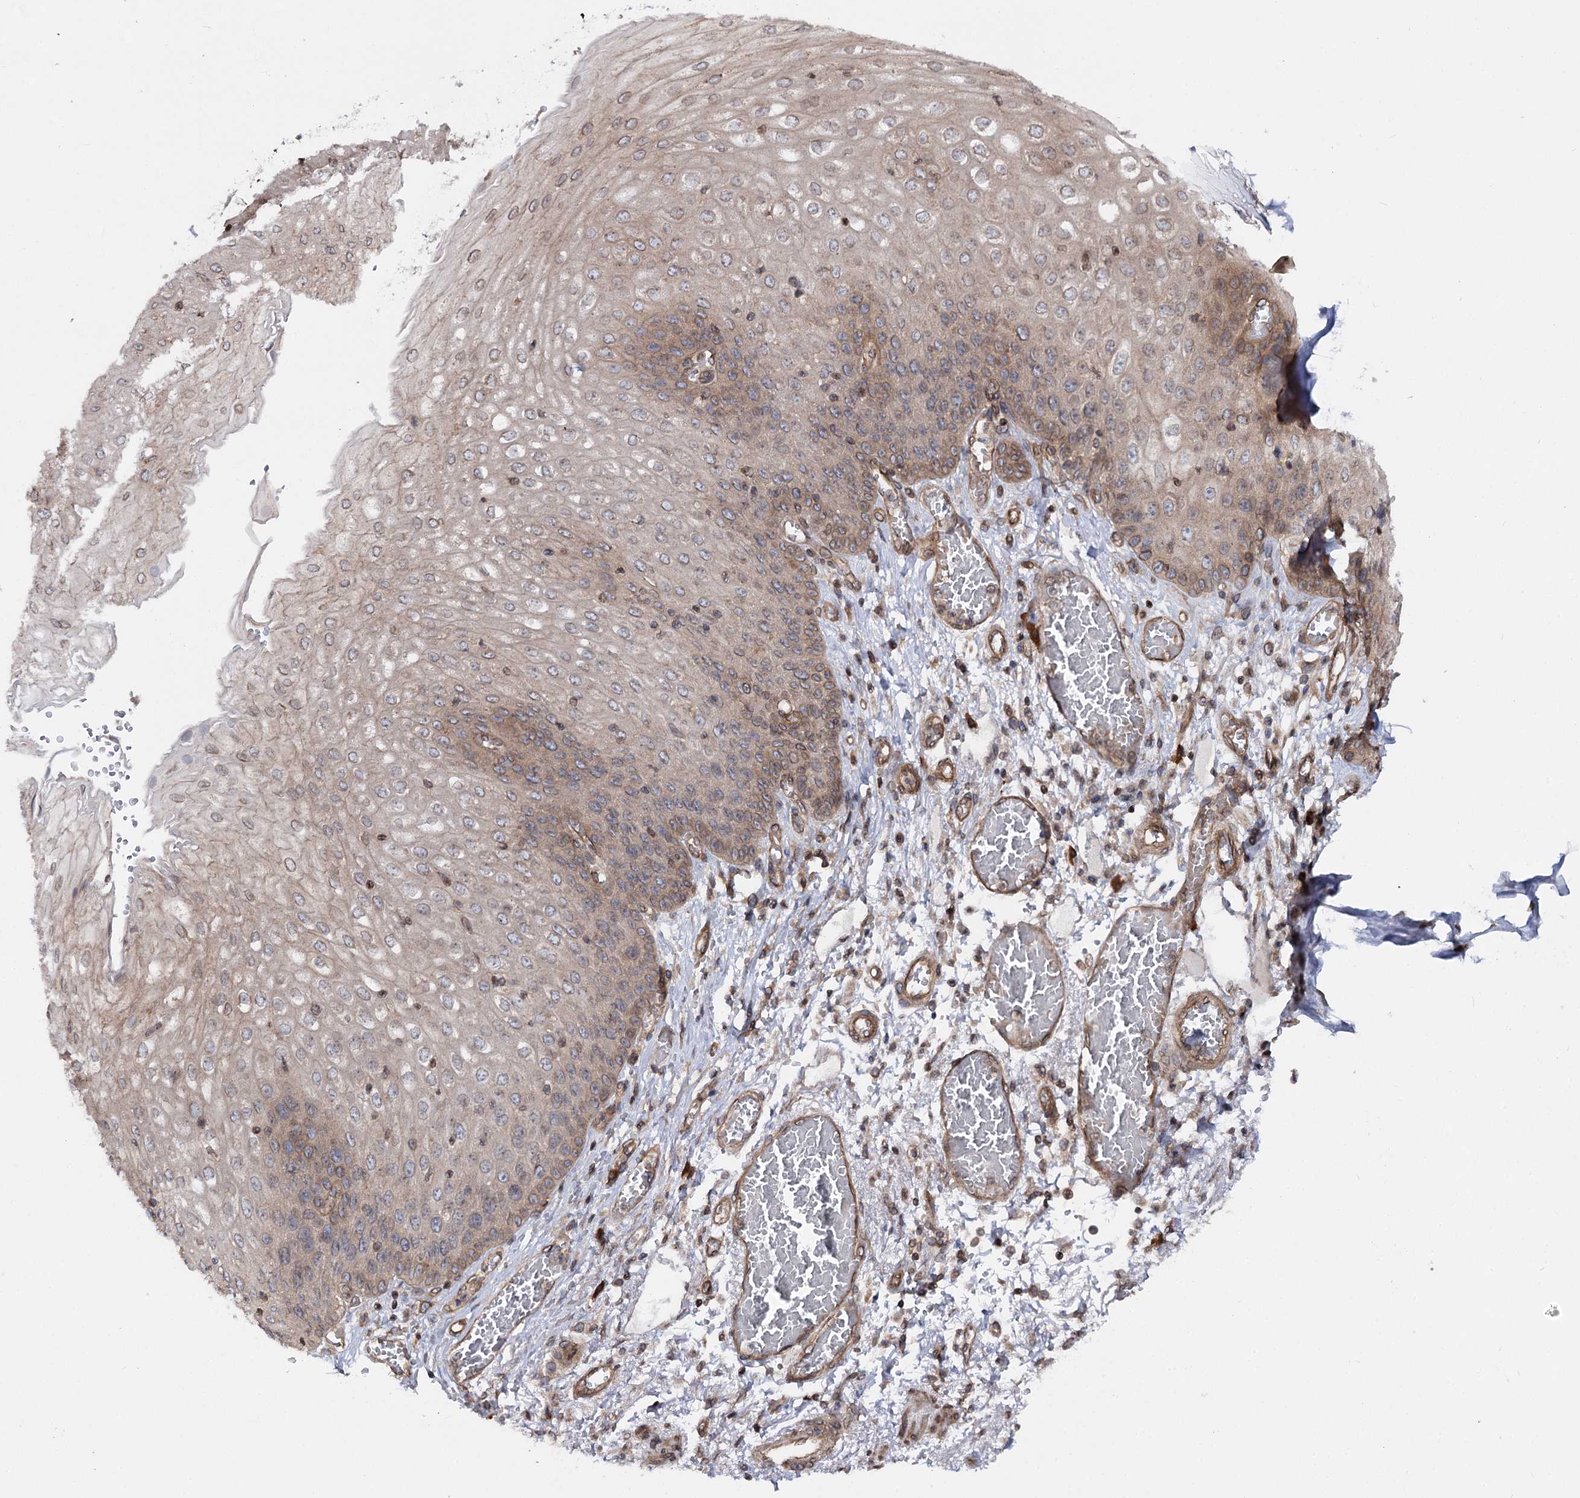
{"staining": {"intensity": "moderate", "quantity": ">75%", "location": "cytoplasmic/membranous,nuclear"}, "tissue": "esophagus", "cell_type": "Squamous epithelial cells", "image_type": "normal", "snomed": [{"axis": "morphology", "description": "Normal tissue, NOS"}, {"axis": "topography", "description": "Esophagus"}], "caption": "This histopathology image demonstrates immunohistochemistry (IHC) staining of normal human esophagus, with medium moderate cytoplasmic/membranous,nuclear expression in about >75% of squamous epithelial cells.", "gene": "FGFR1OP2", "patient": {"sex": "male", "age": 81}}